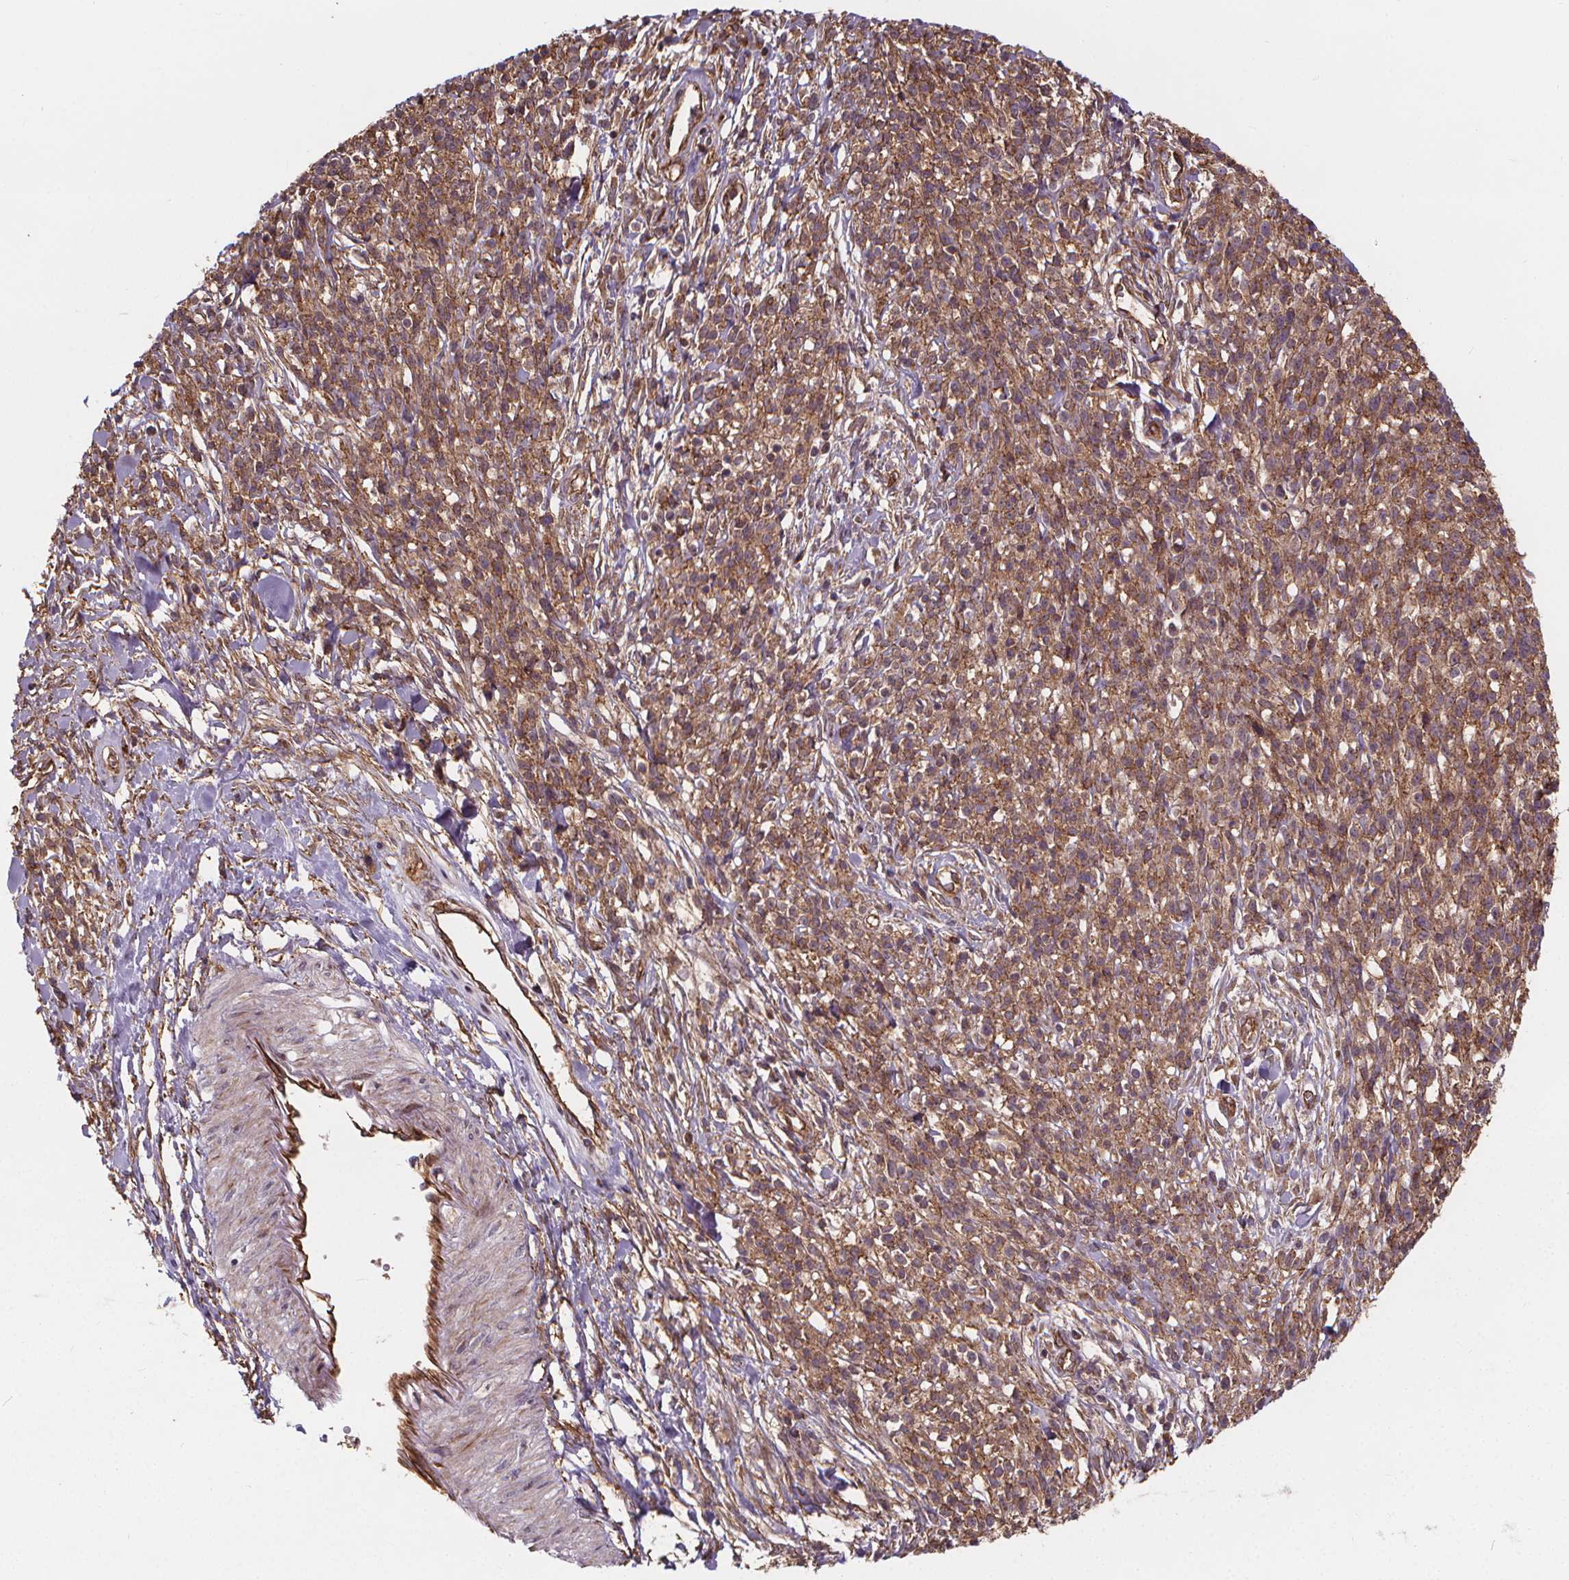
{"staining": {"intensity": "moderate", "quantity": ">75%", "location": "cytoplasmic/membranous"}, "tissue": "melanoma", "cell_type": "Tumor cells", "image_type": "cancer", "snomed": [{"axis": "morphology", "description": "Malignant melanoma, NOS"}, {"axis": "topography", "description": "Skin"}, {"axis": "topography", "description": "Skin of trunk"}], "caption": "Malignant melanoma stained for a protein (brown) shows moderate cytoplasmic/membranous positive expression in about >75% of tumor cells.", "gene": "CLINT1", "patient": {"sex": "male", "age": 74}}